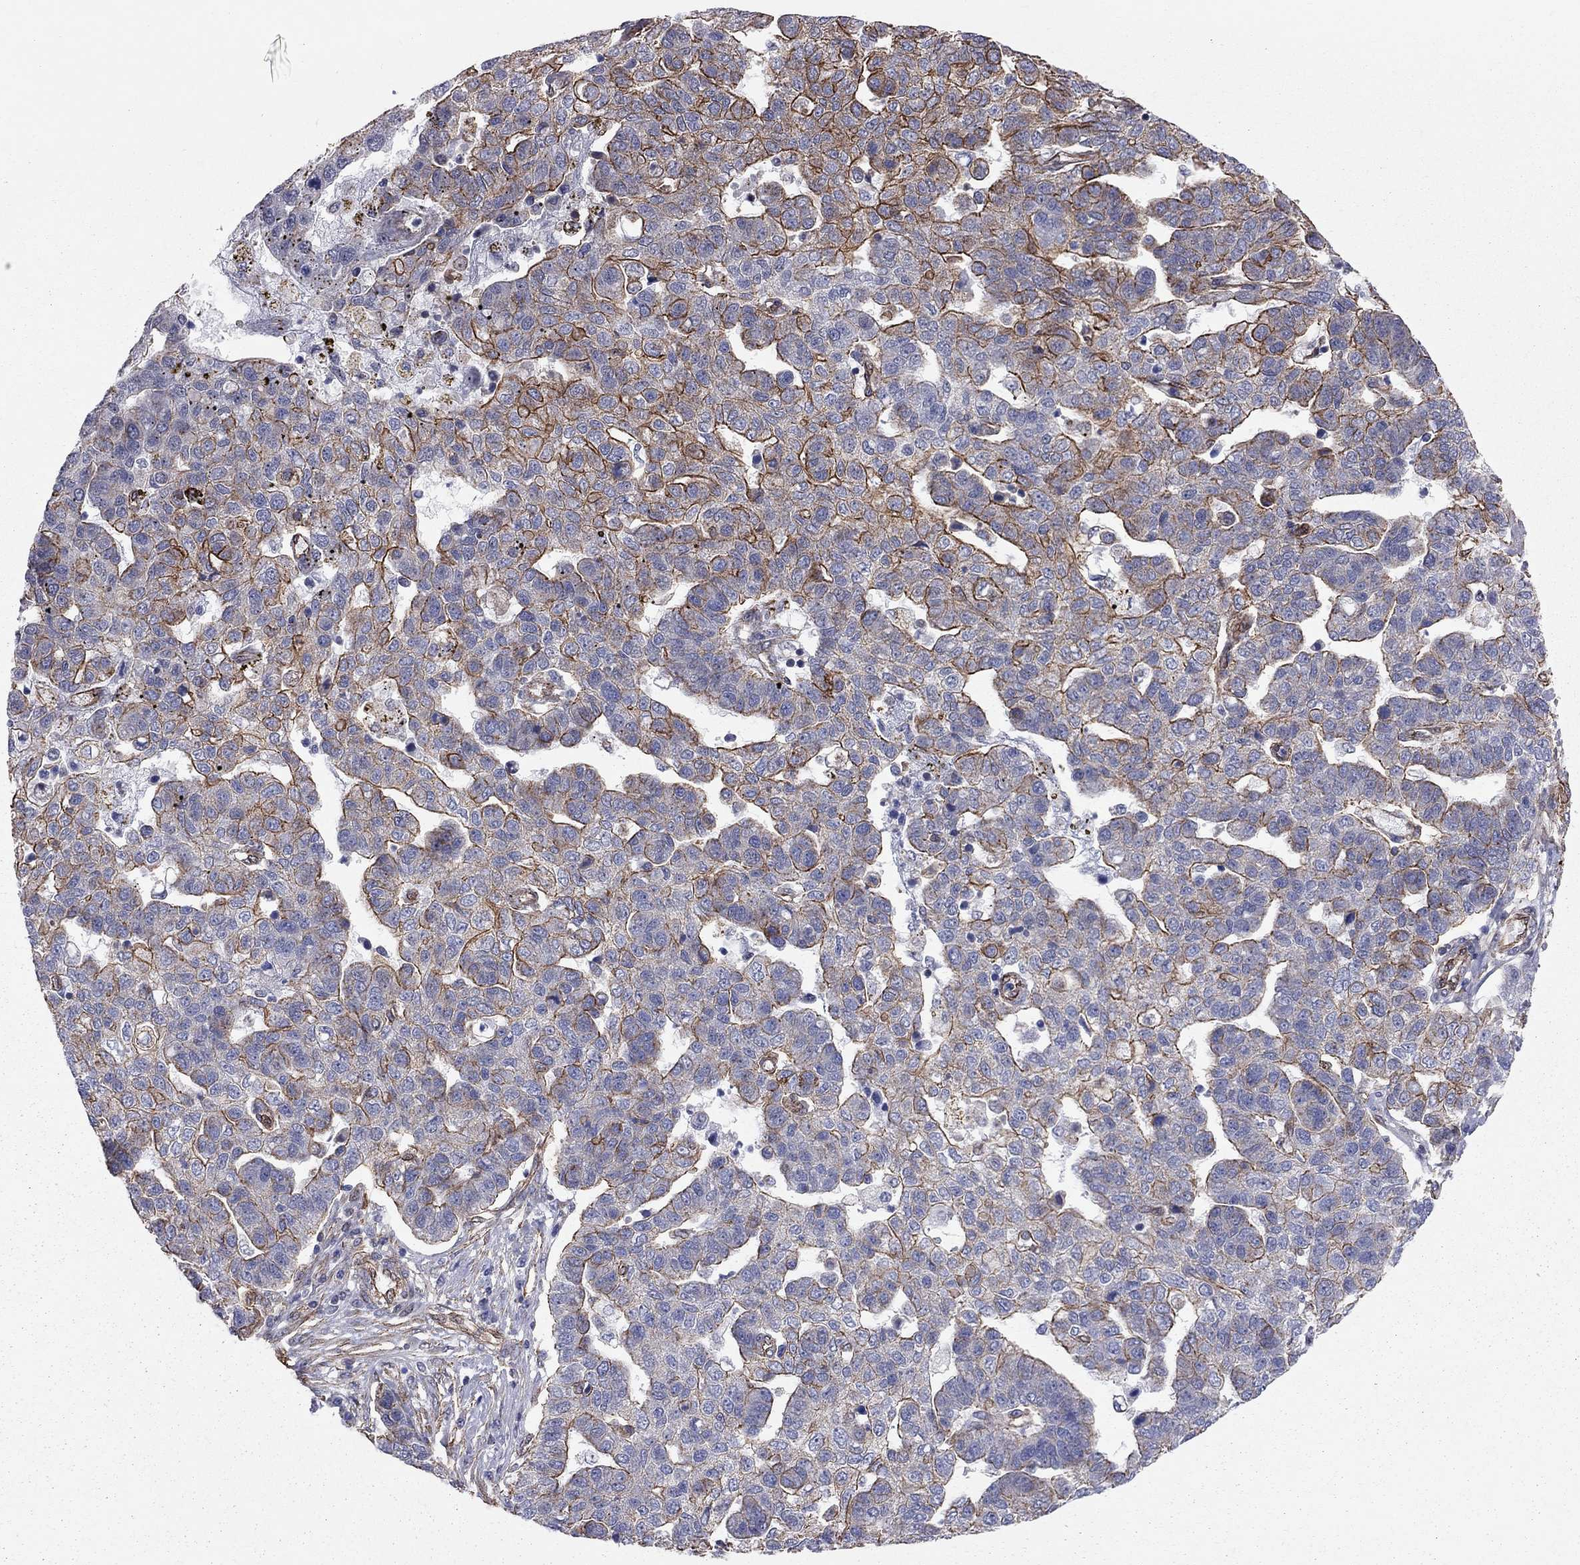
{"staining": {"intensity": "strong", "quantity": "25%-75%", "location": "cytoplasmic/membranous"}, "tissue": "pancreatic cancer", "cell_type": "Tumor cells", "image_type": "cancer", "snomed": [{"axis": "morphology", "description": "Adenocarcinoma, NOS"}, {"axis": "topography", "description": "Pancreas"}], "caption": "Protein expression analysis of pancreatic cancer exhibits strong cytoplasmic/membranous positivity in about 25%-75% of tumor cells. Using DAB (3,3'-diaminobenzidine) (brown) and hematoxylin (blue) stains, captured at high magnification using brightfield microscopy.", "gene": "BICDL2", "patient": {"sex": "female", "age": 61}}